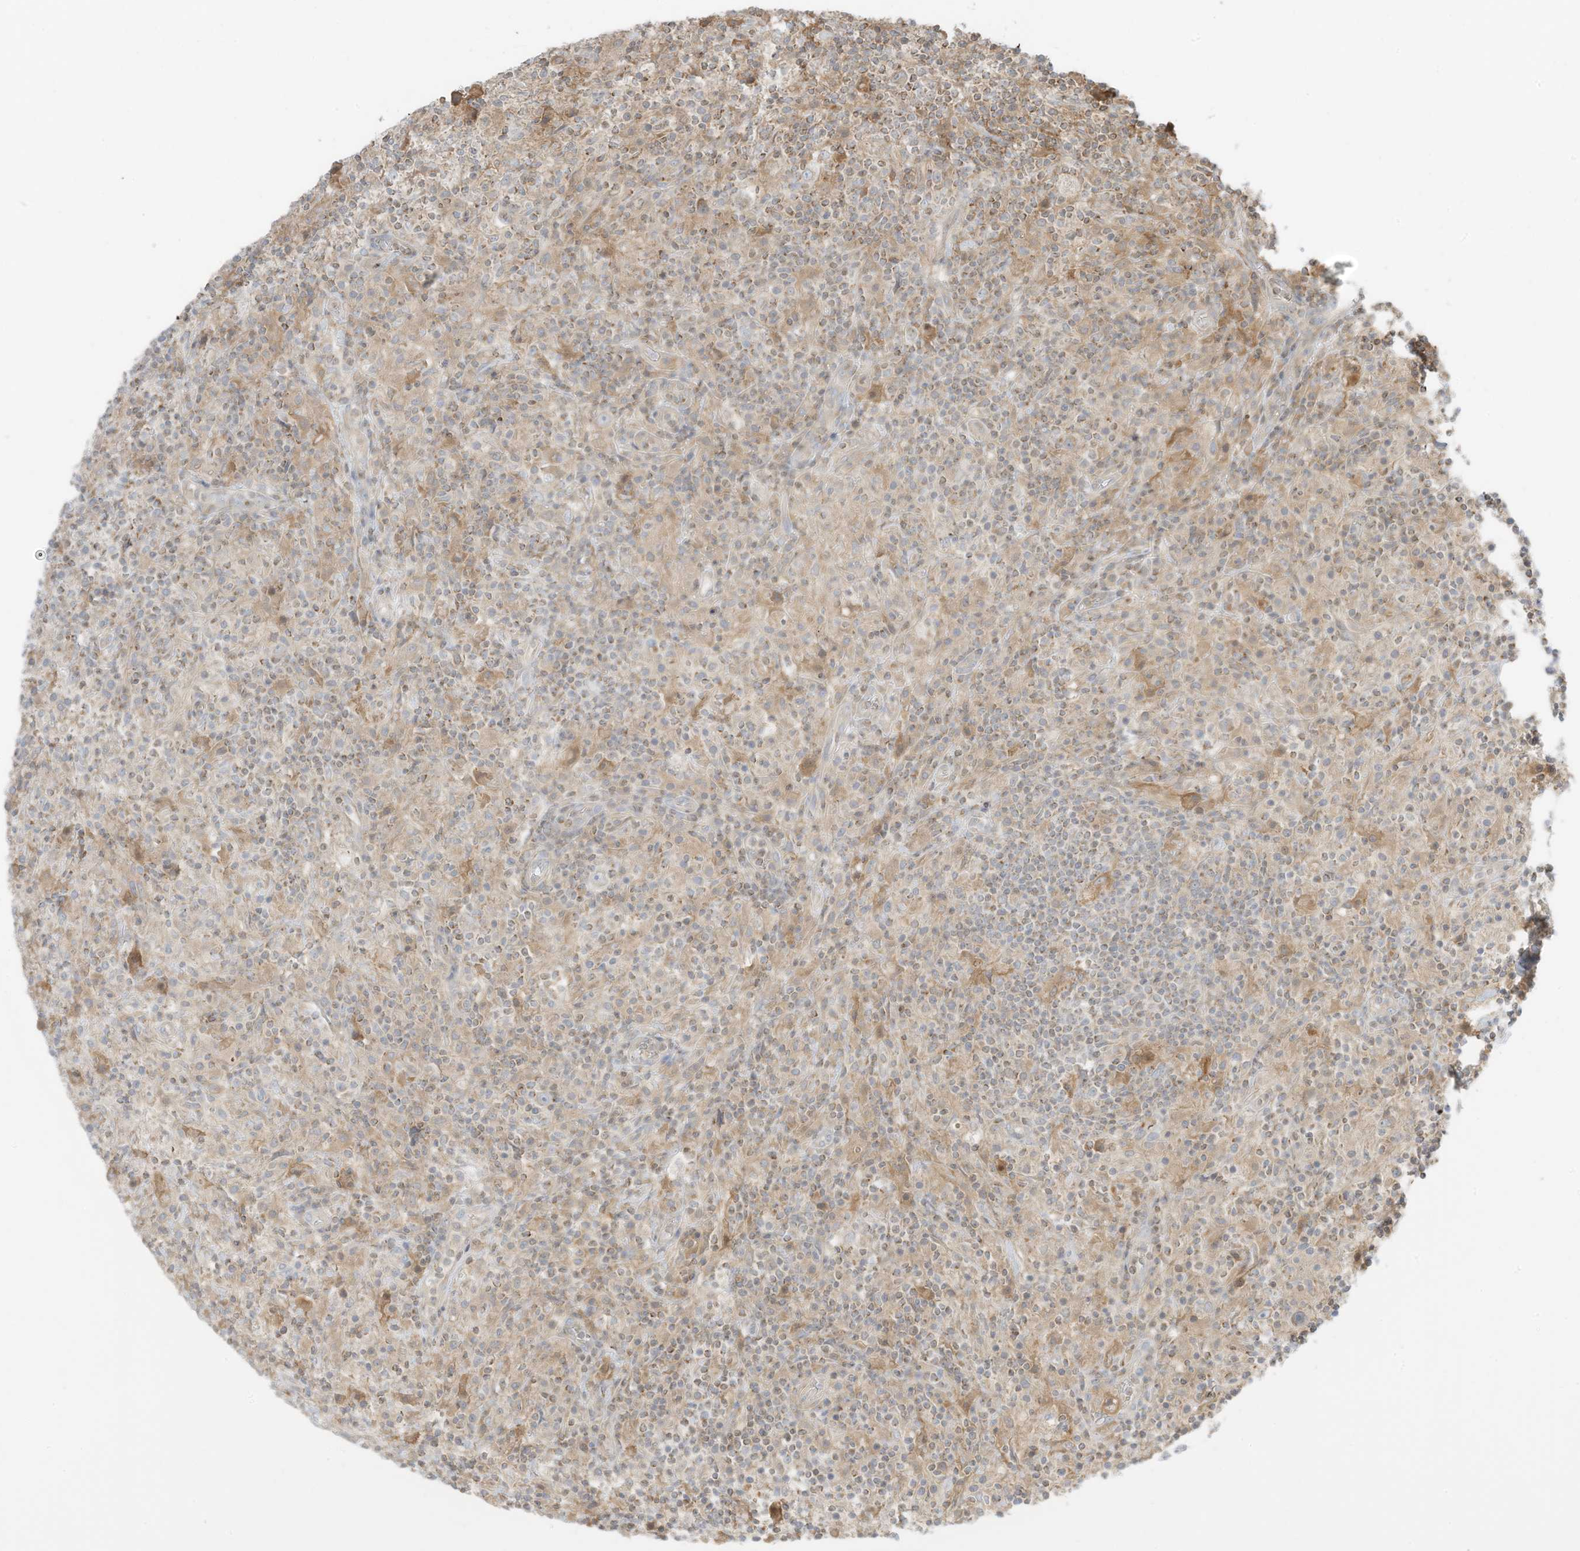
{"staining": {"intensity": "moderate", "quantity": "<25%", "location": "cytoplasmic/membranous"}, "tissue": "lymphoma", "cell_type": "Tumor cells", "image_type": "cancer", "snomed": [{"axis": "morphology", "description": "Hodgkin's disease, NOS"}, {"axis": "topography", "description": "Lymph node"}], "caption": "This micrograph shows immunohistochemistry (IHC) staining of human Hodgkin's disease, with low moderate cytoplasmic/membranous expression in approximately <25% of tumor cells.", "gene": "SLC25A12", "patient": {"sex": "male", "age": 70}}